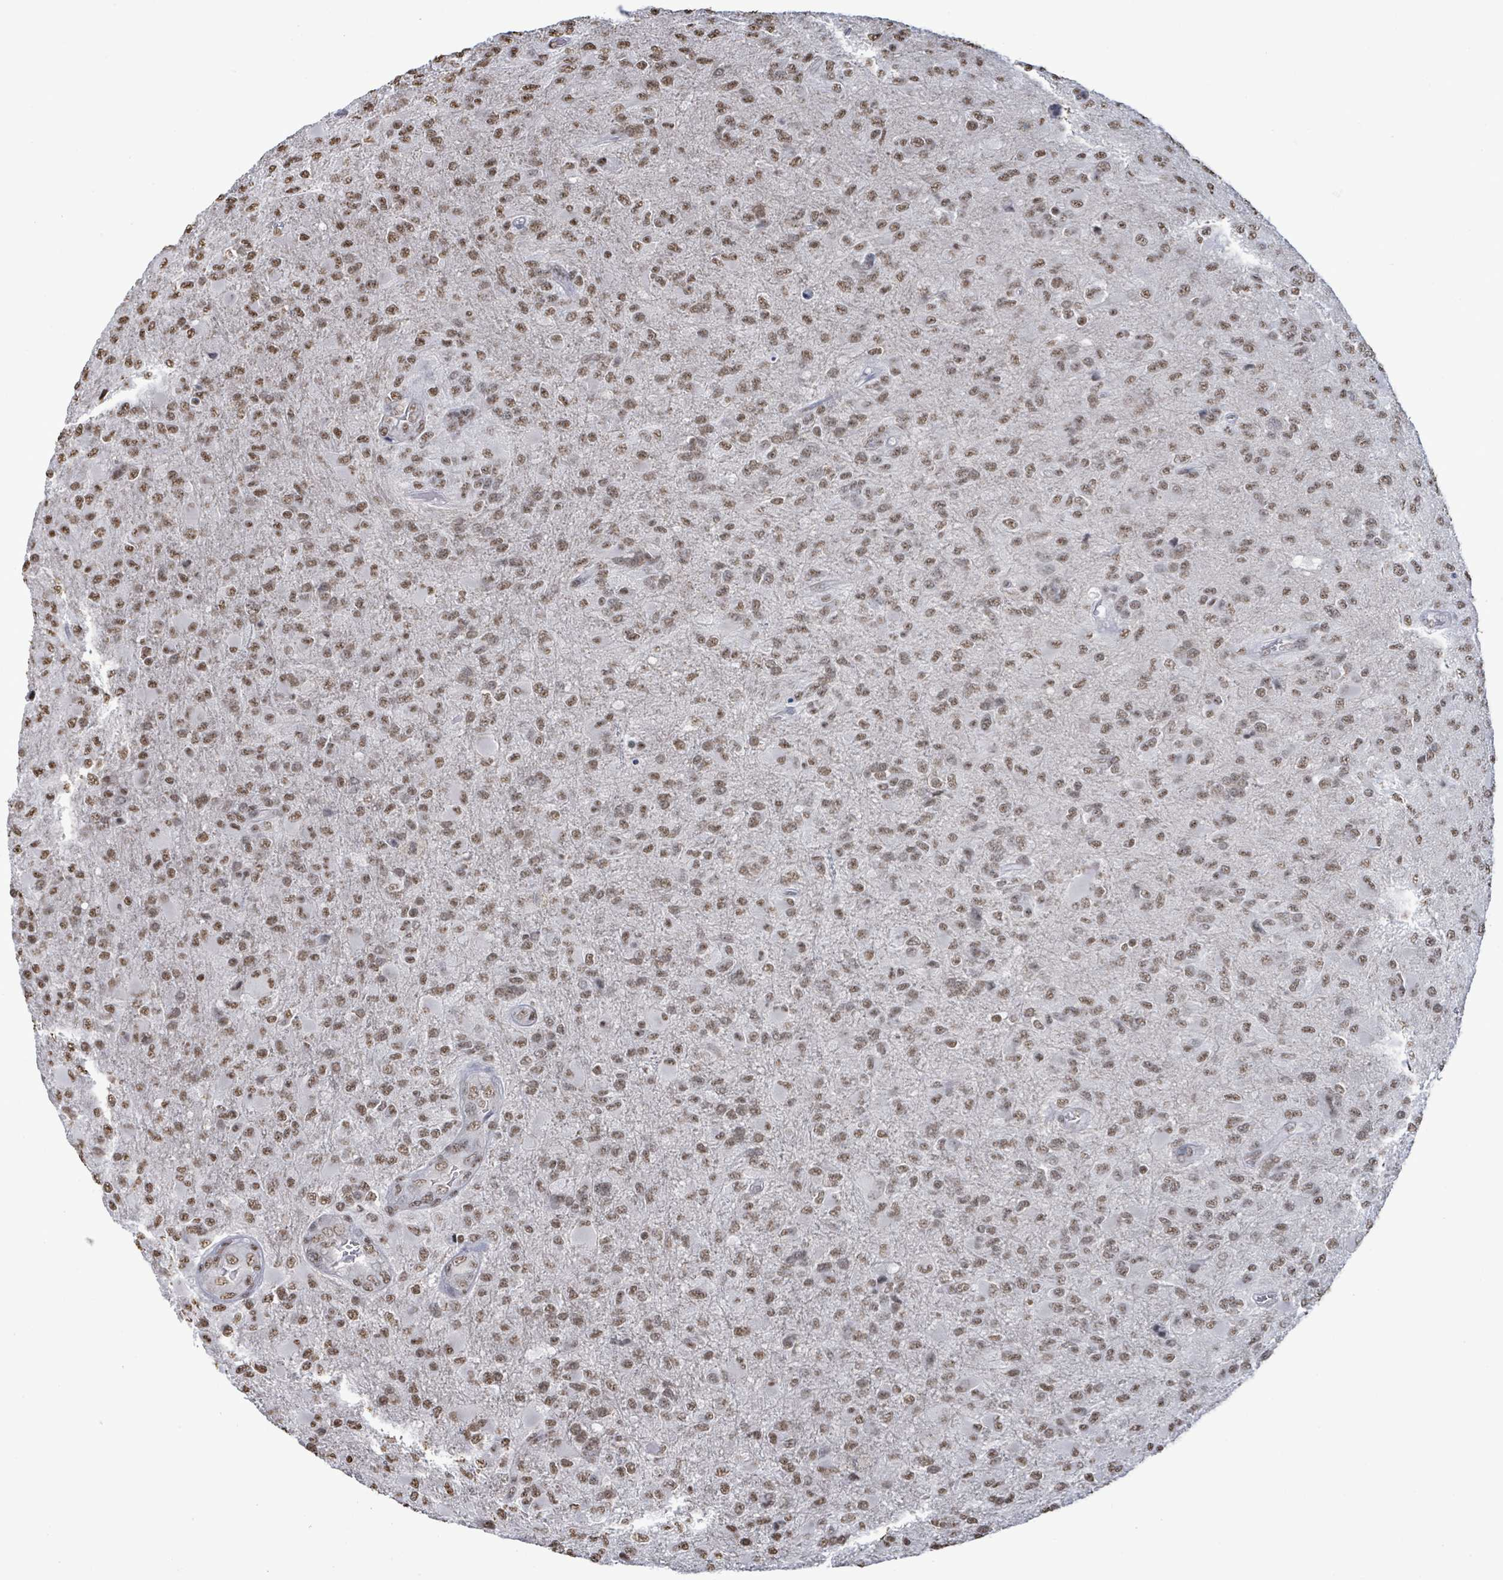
{"staining": {"intensity": "moderate", "quantity": ">75%", "location": "nuclear"}, "tissue": "glioma", "cell_type": "Tumor cells", "image_type": "cancer", "snomed": [{"axis": "morphology", "description": "Glioma, malignant, Low grade"}, {"axis": "topography", "description": "Brain"}], "caption": "Tumor cells reveal medium levels of moderate nuclear expression in about >75% of cells in human malignant glioma (low-grade).", "gene": "SAMD14", "patient": {"sex": "male", "age": 65}}